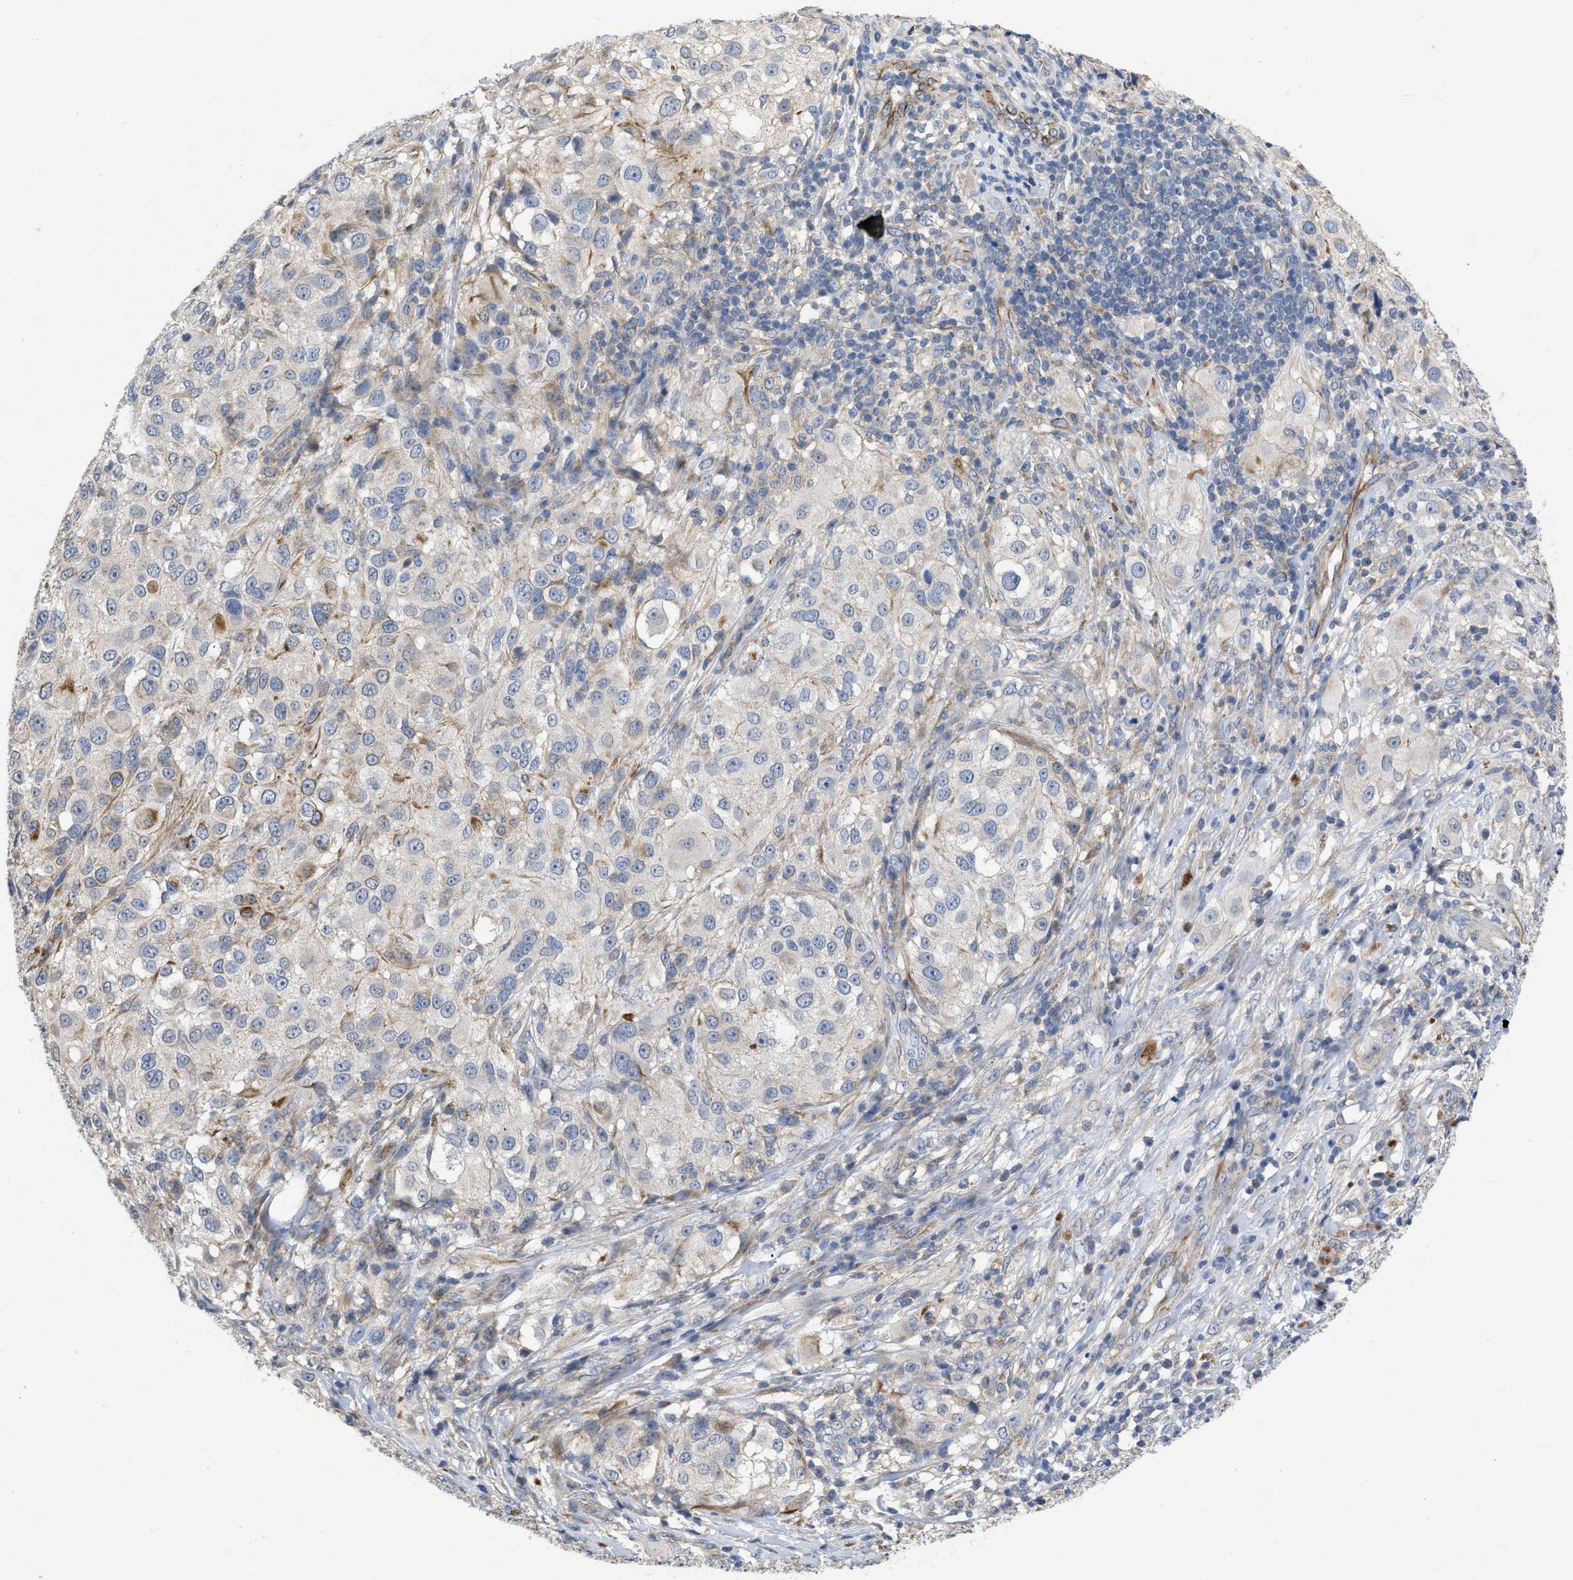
{"staining": {"intensity": "weak", "quantity": "<25%", "location": "cytoplasmic/membranous"}, "tissue": "melanoma", "cell_type": "Tumor cells", "image_type": "cancer", "snomed": [{"axis": "morphology", "description": "Necrosis, NOS"}, {"axis": "morphology", "description": "Malignant melanoma, NOS"}, {"axis": "topography", "description": "Skin"}], "caption": "Tumor cells show no significant staining in melanoma.", "gene": "TMEM131", "patient": {"sex": "female", "age": 87}}